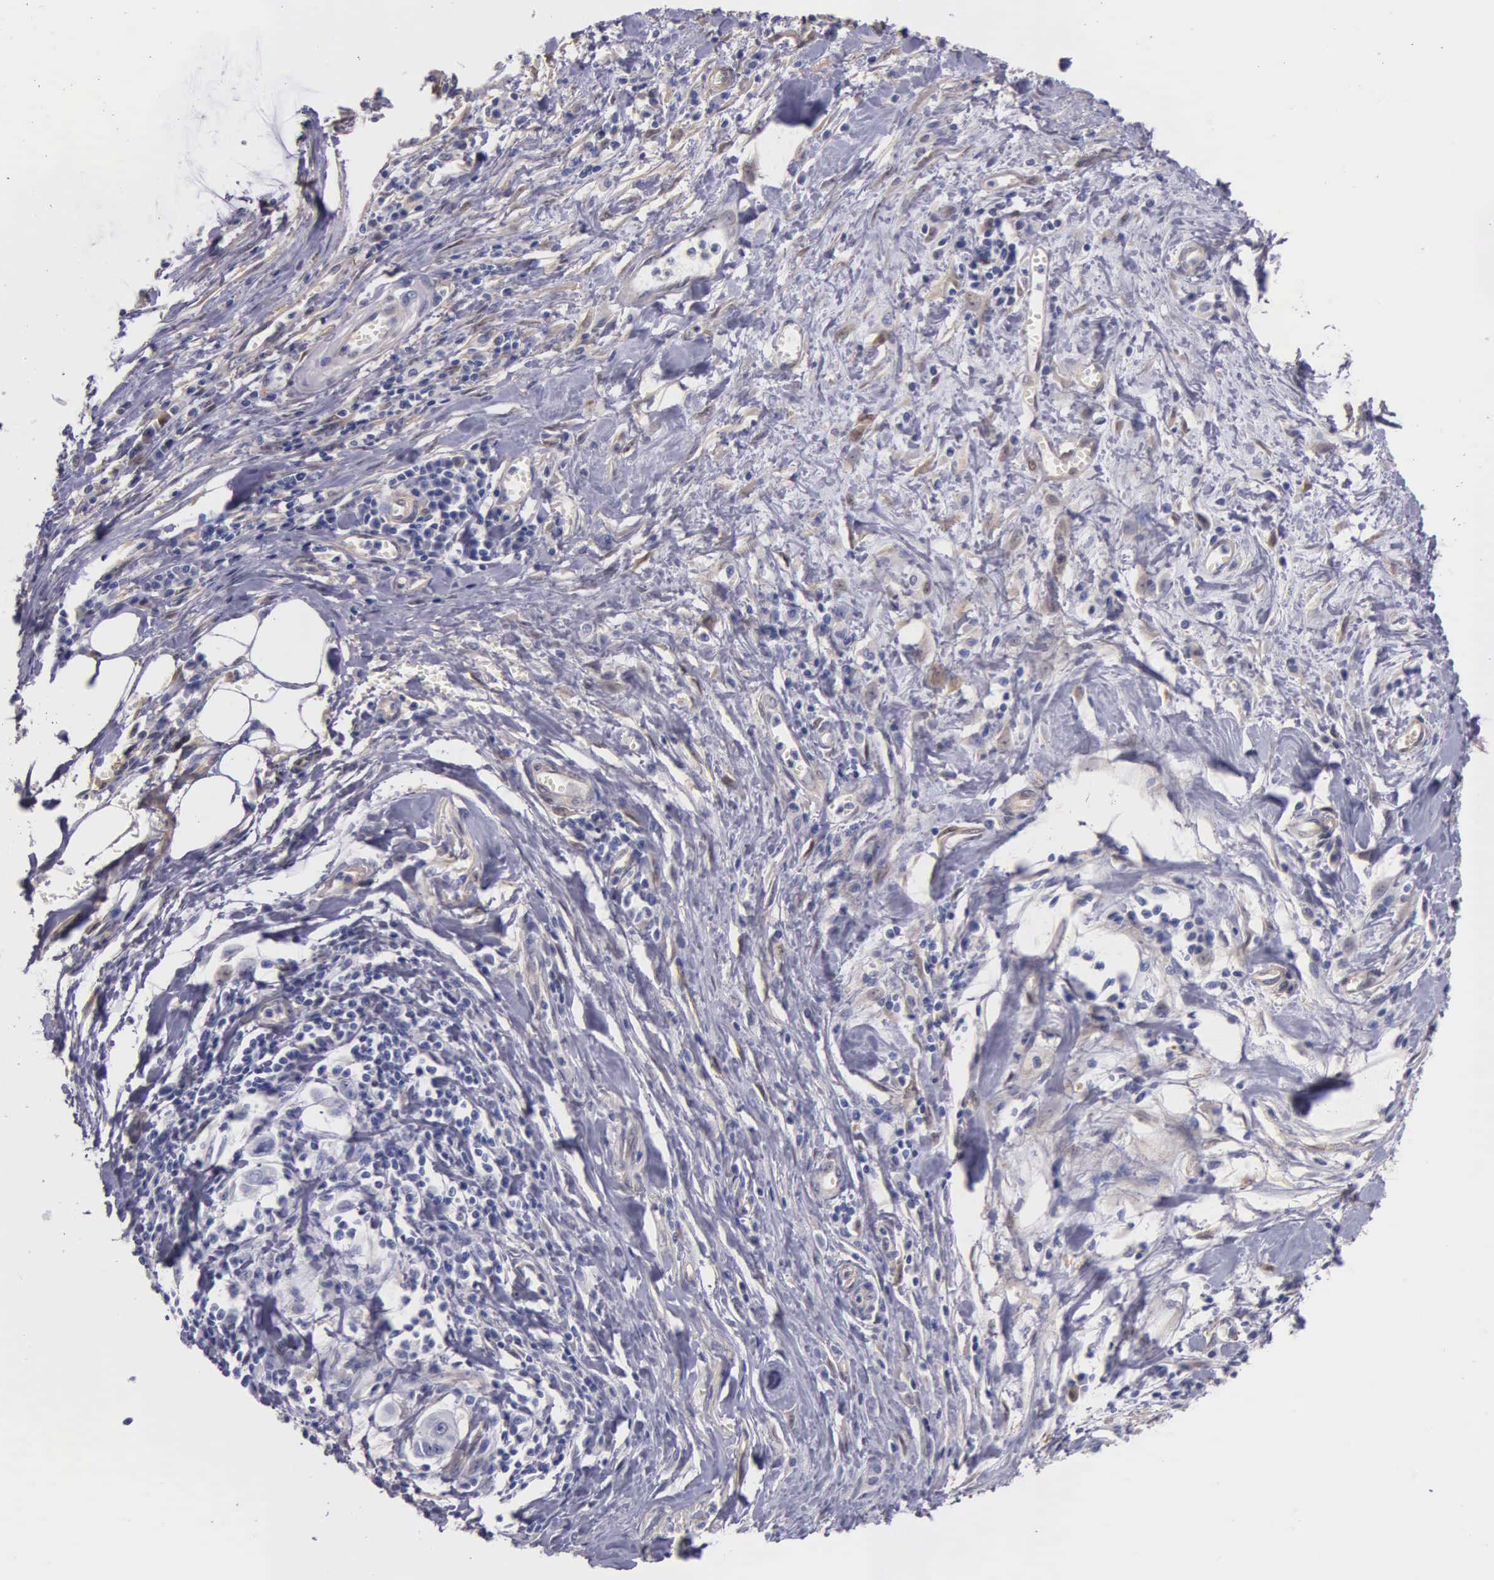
{"staining": {"intensity": "negative", "quantity": "none", "location": "none"}, "tissue": "stomach cancer", "cell_type": "Tumor cells", "image_type": "cancer", "snomed": [{"axis": "morphology", "description": "Adenocarcinoma, NOS"}, {"axis": "topography", "description": "Stomach, upper"}], "caption": "Tumor cells show no significant positivity in adenocarcinoma (stomach).", "gene": "GSTT2", "patient": {"sex": "male", "age": 80}}